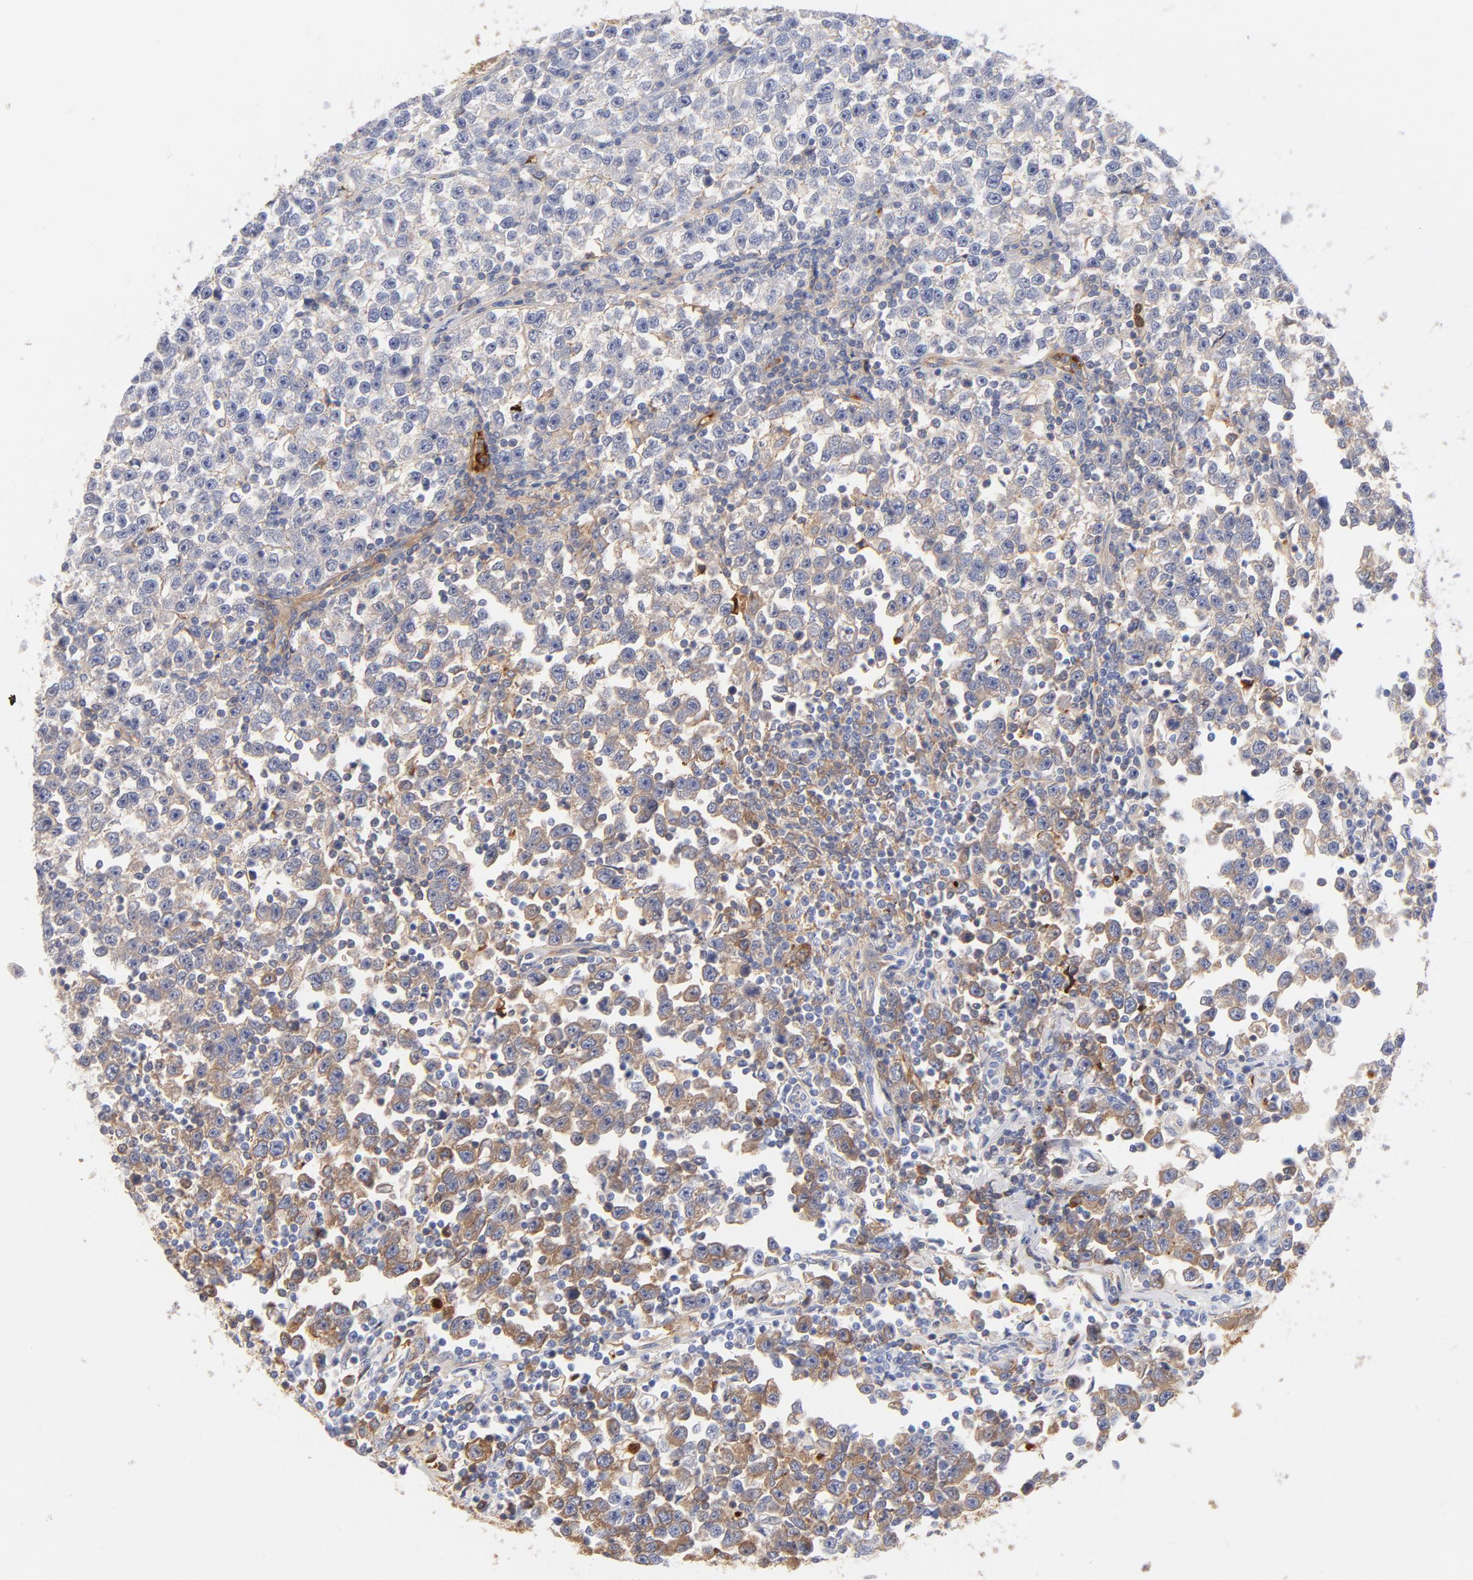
{"staining": {"intensity": "weak", "quantity": "<25%", "location": "cytoplasmic/membranous"}, "tissue": "testis cancer", "cell_type": "Tumor cells", "image_type": "cancer", "snomed": [{"axis": "morphology", "description": "Seminoma, NOS"}, {"axis": "topography", "description": "Testis"}], "caption": "Testis cancer was stained to show a protein in brown. There is no significant expression in tumor cells.", "gene": "C3", "patient": {"sex": "male", "age": 43}}